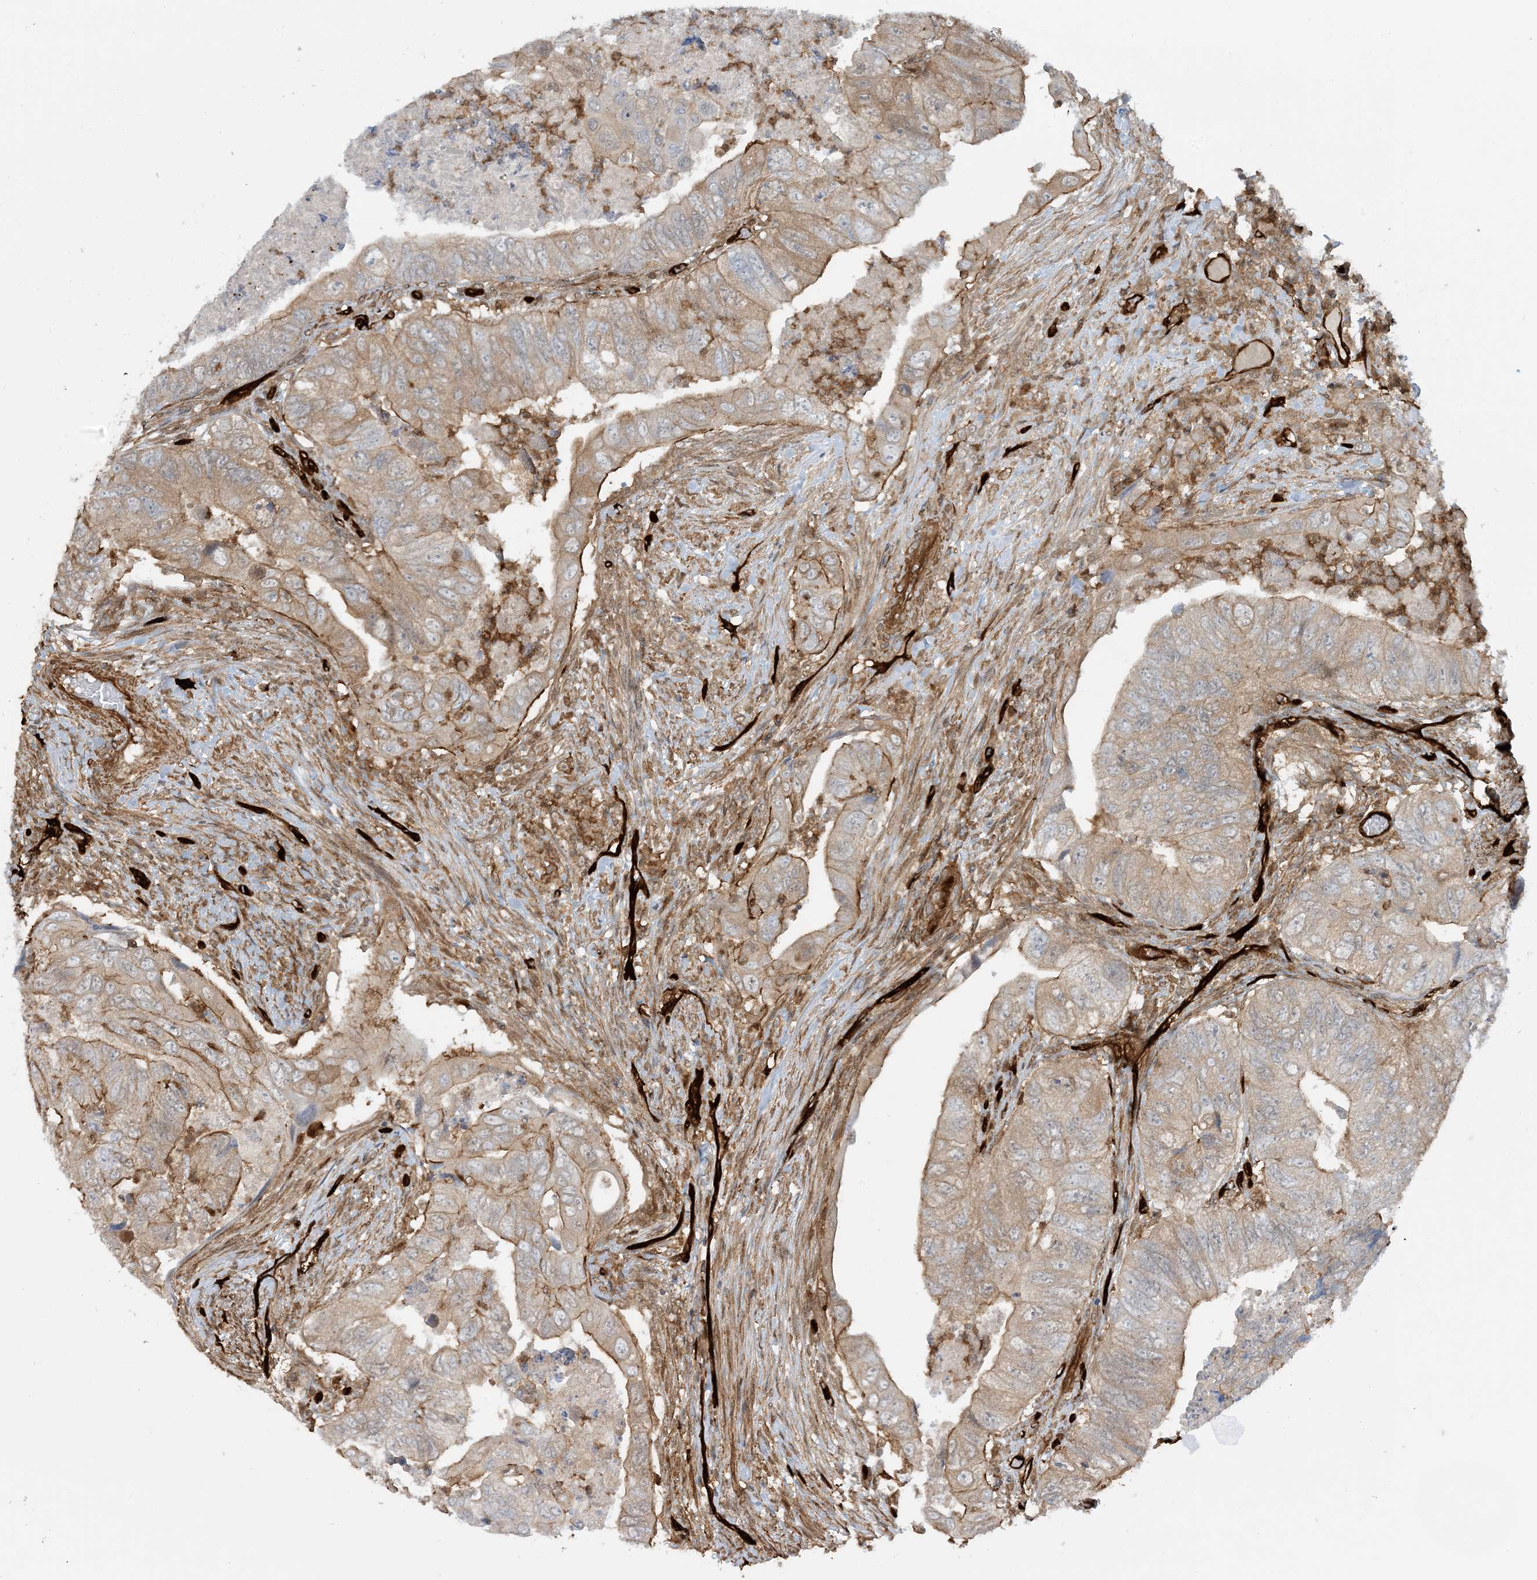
{"staining": {"intensity": "moderate", "quantity": "25%-75%", "location": "cytoplasmic/membranous"}, "tissue": "colorectal cancer", "cell_type": "Tumor cells", "image_type": "cancer", "snomed": [{"axis": "morphology", "description": "Adenocarcinoma, NOS"}, {"axis": "topography", "description": "Rectum"}], "caption": "Protein staining shows moderate cytoplasmic/membranous staining in approximately 25%-75% of tumor cells in colorectal adenocarcinoma. (Brightfield microscopy of DAB IHC at high magnification).", "gene": "PPM1F", "patient": {"sex": "male", "age": 63}}